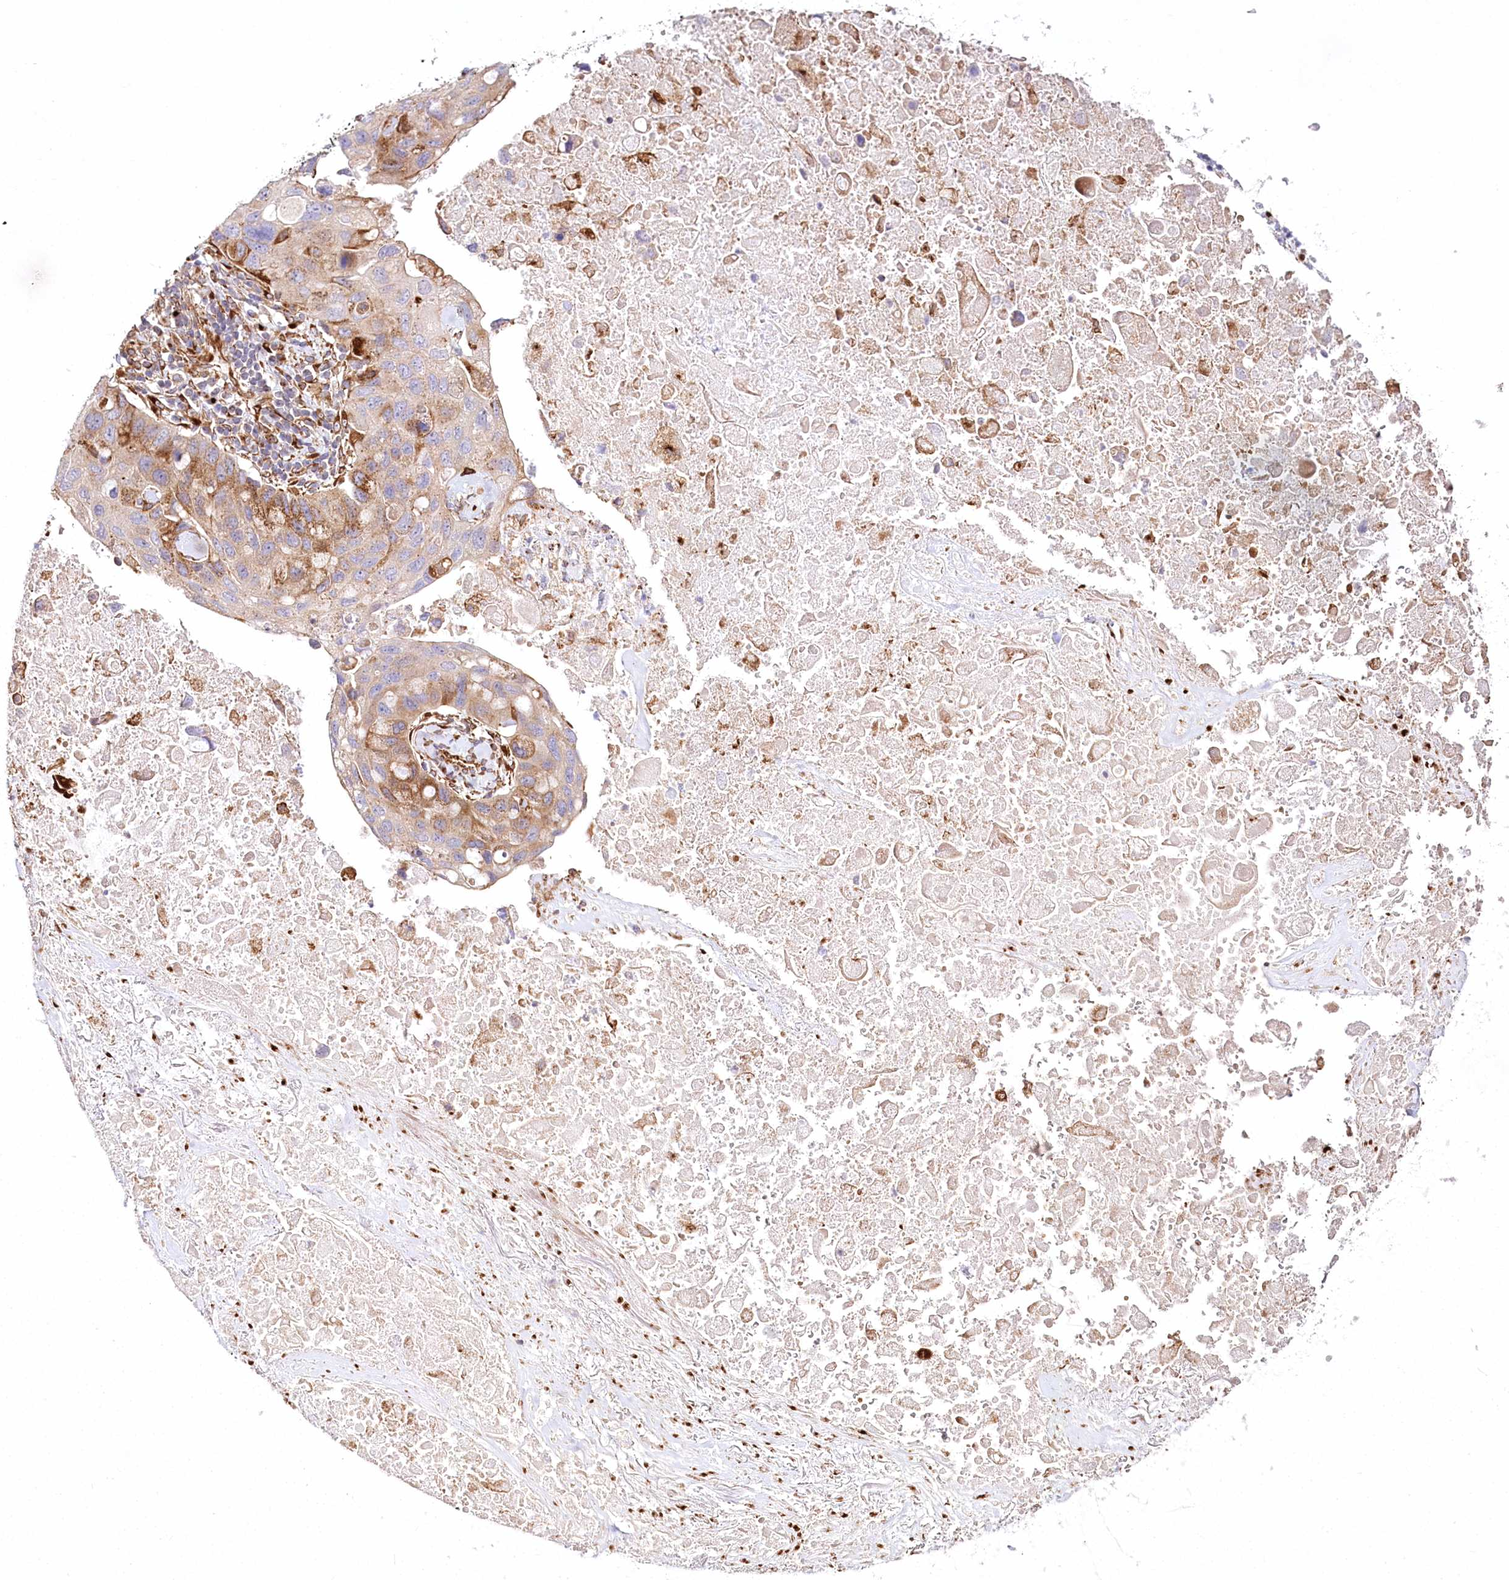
{"staining": {"intensity": "moderate", "quantity": ">75%", "location": "cytoplasmic/membranous"}, "tissue": "lung cancer", "cell_type": "Tumor cells", "image_type": "cancer", "snomed": [{"axis": "morphology", "description": "Squamous cell carcinoma, NOS"}, {"axis": "topography", "description": "Lung"}], "caption": "Brown immunohistochemical staining in lung cancer (squamous cell carcinoma) demonstrates moderate cytoplasmic/membranous staining in about >75% of tumor cells. (DAB (3,3'-diaminobenzidine) IHC with brightfield microscopy, high magnification).", "gene": "ABRAXAS2", "patient": {"sex": "female", "age": 73}}